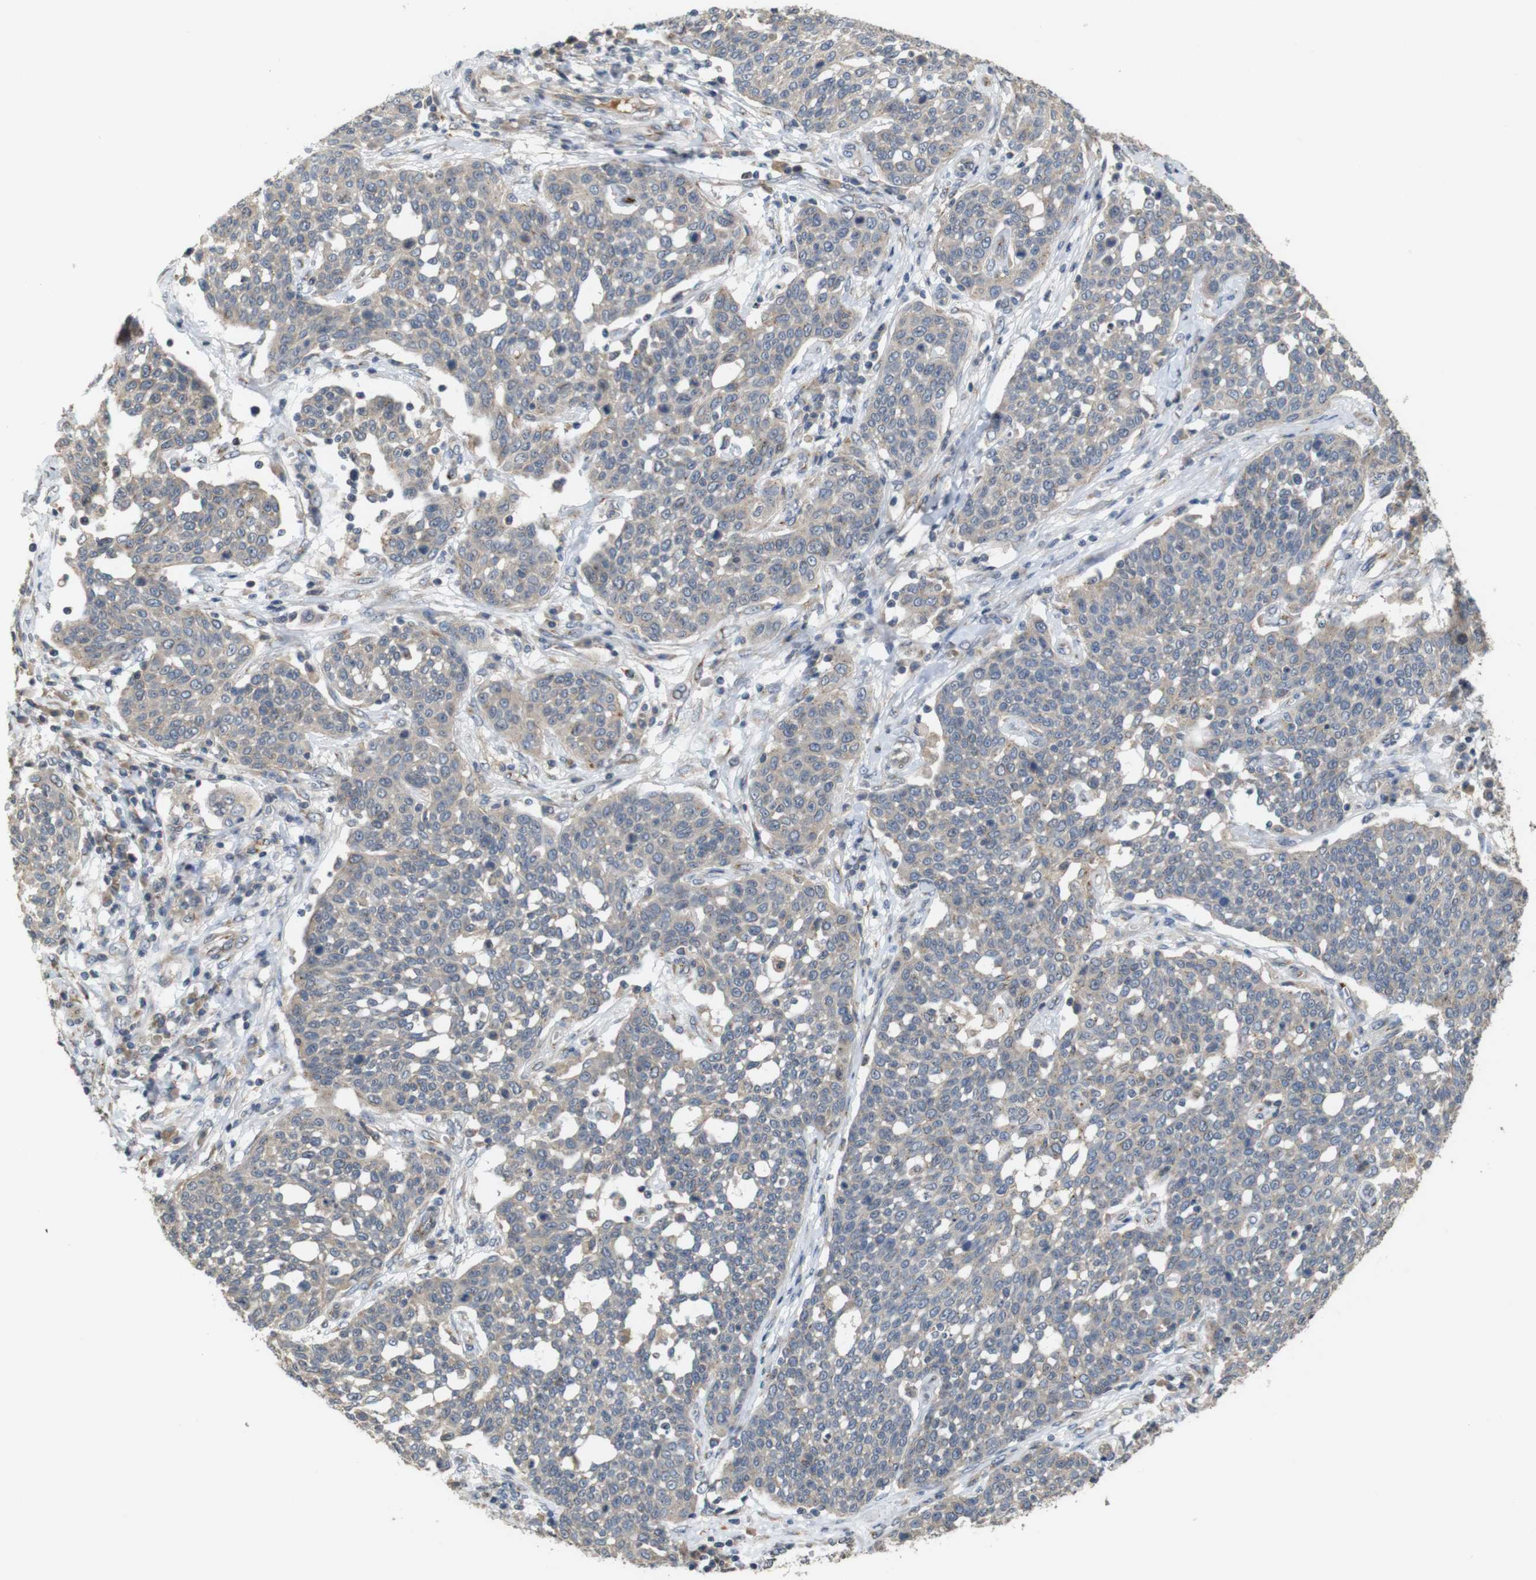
{"staining": {"intensity": "negative", "quantity": "none", "location": "none"}, "tissue": "cervical cancer", "cell_type": "Tumor cells", "image_type": "cancer", "snomed": [{"axis": "morphology", "description": "Squamous cell carcinoma, NOS"}, {"axis": "topography", "description": "Cervix"}], "caption": "The histopathology image exhibits no staining of tumor cells in cervical squamous cell carcinoma.", "gene": "EFCAB14", "patient": {"sex": "female", "age": 34}}